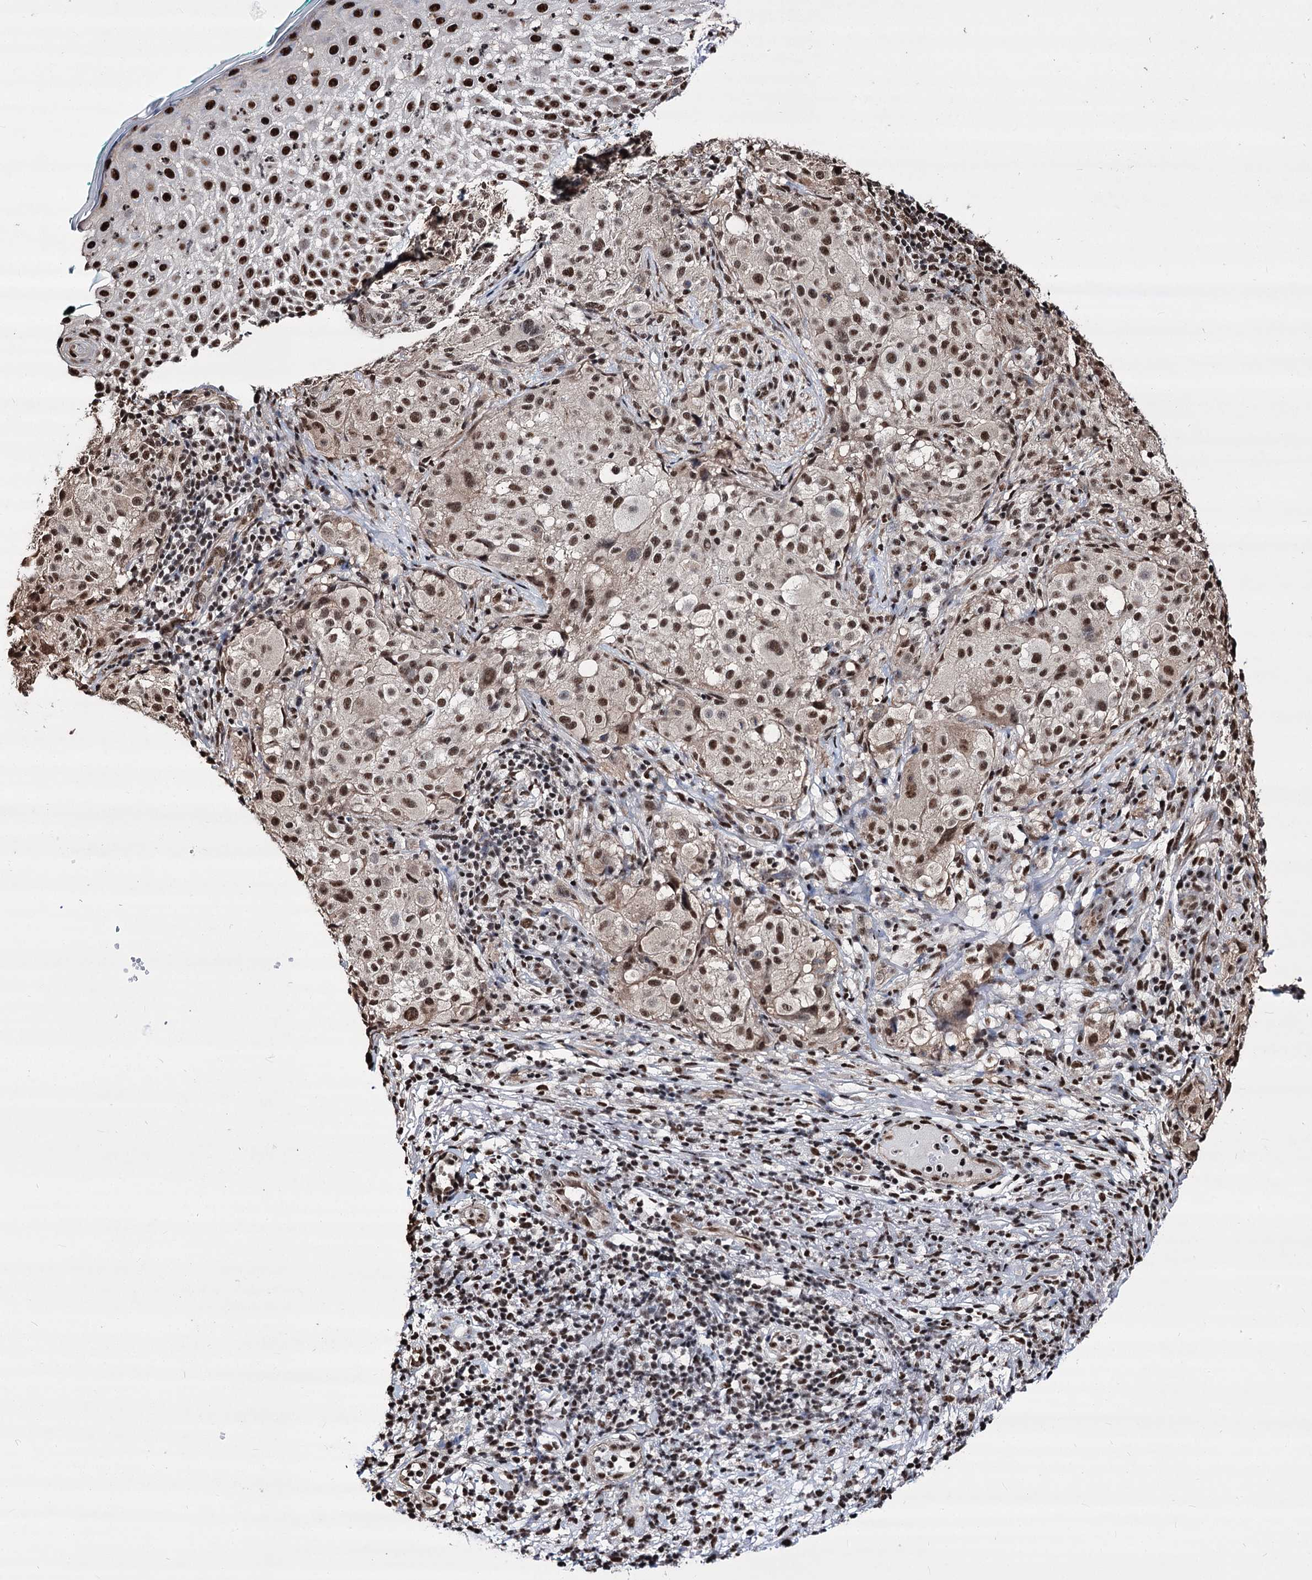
{"staining": {"intensity": "moderate", "quantity": ">75%", "location": "nuclear"}, "tissue": "melanoma", "cell_type": "Tumor cells", "image_type": "cancer", "snomed": [{"axis": "morphology", "description": "Necrosis, NOS"}, {"axis": "morphology", "description": "Malignant melanoma, NOS"}, {"axis": "topography", "description": "Skin"}], "caption": "A brown stain shows moderate nuclear positivity of a protein in malignant melanoma tumor cells.", "gene": "CHMP7", "patient": {"sex": "female", "age": 87}}